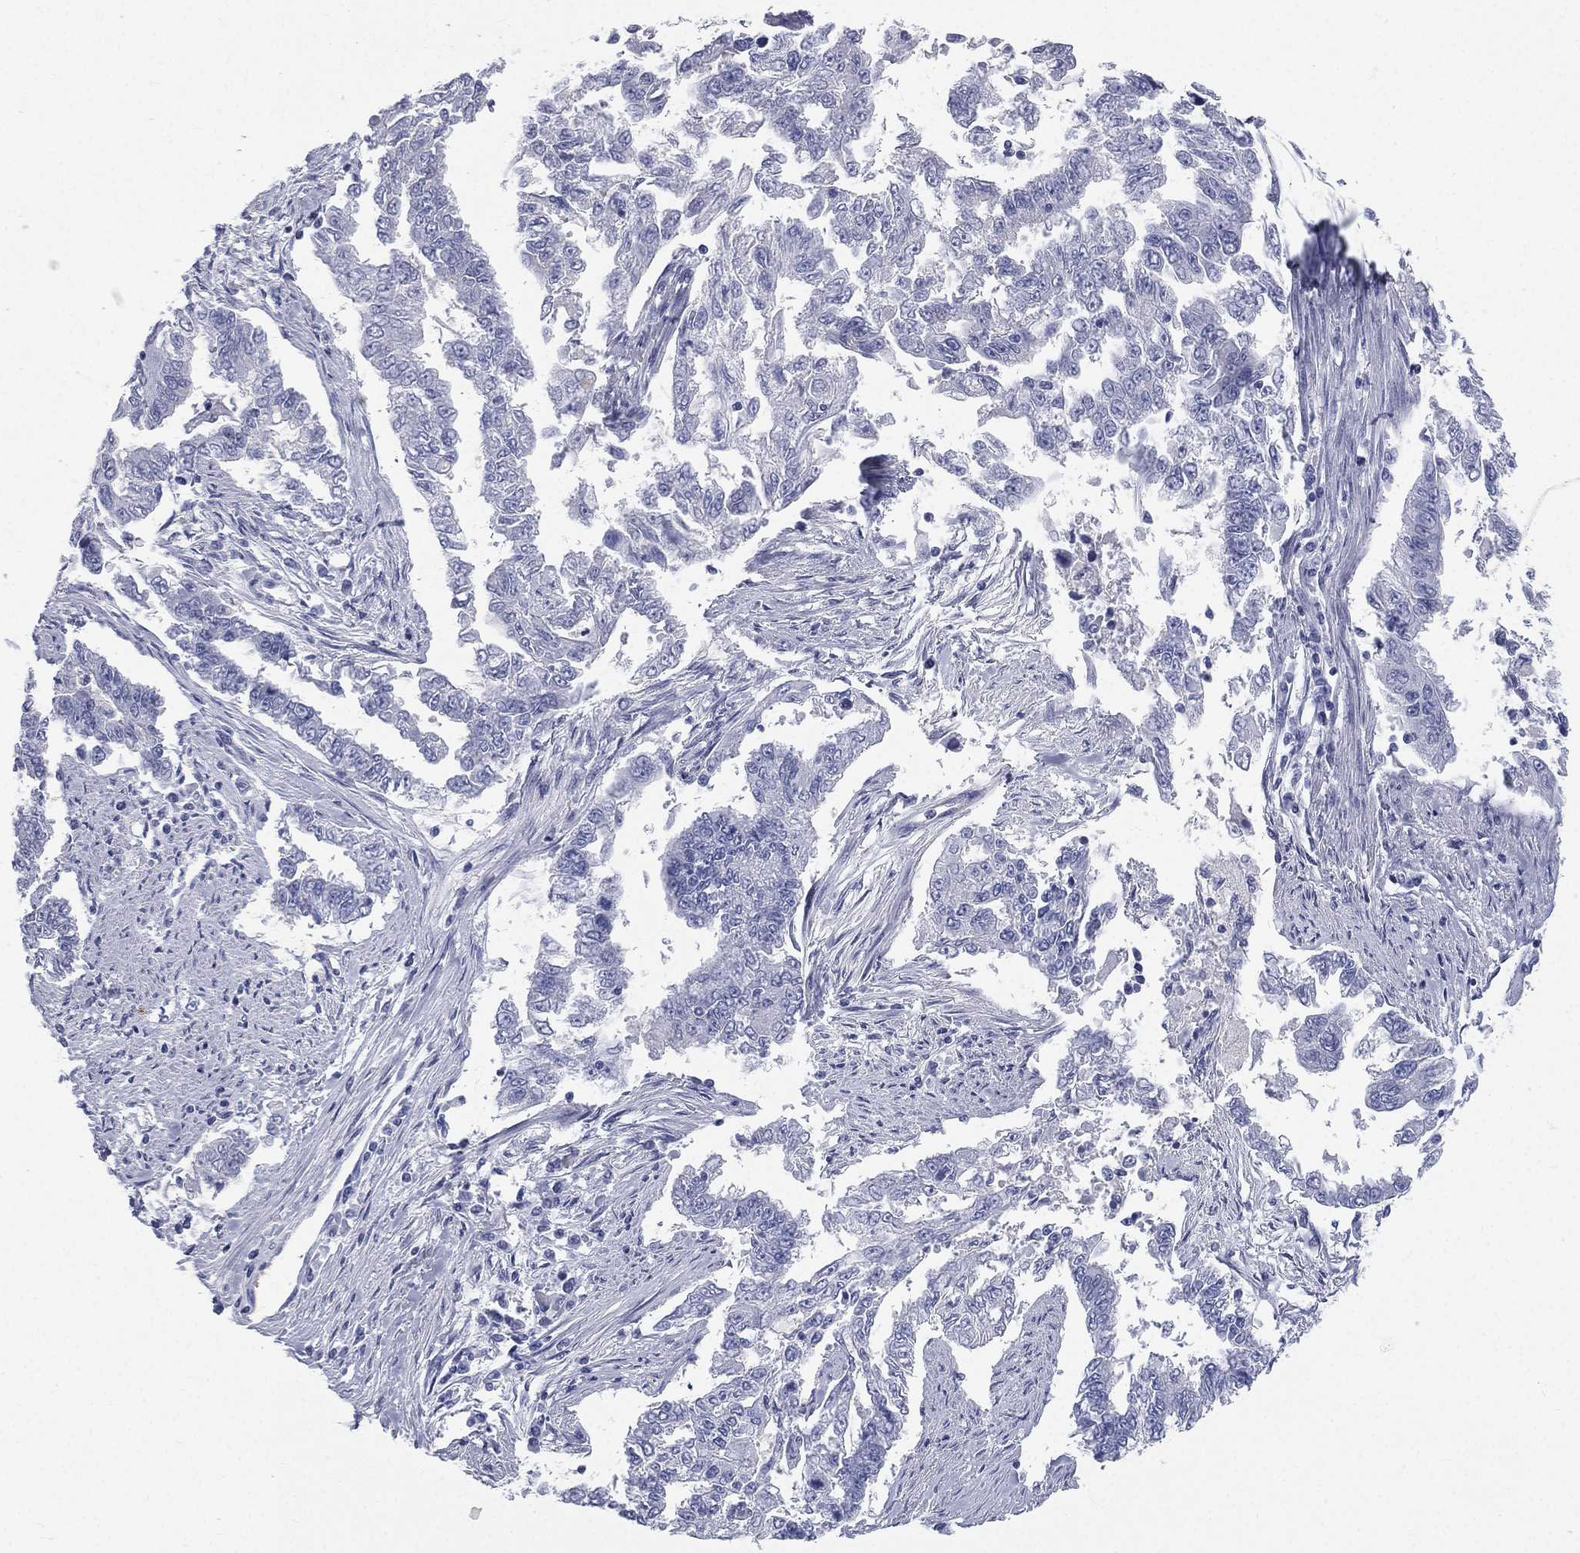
{"staining": {"intensity": "negative", "quantity": "none", "location": "none"}, "tissue": "endometrial cancer", "cell_type": "Tumor cells", "image_type": "cancer", "snomed": [{"axis": "morphology", "description": "Adenocarcinoma, NOS"}, {"axis": "topography", "description": "Uterus"}], "caption": "Micrograph shows no protein positivity in tumor cells of endometrial cancer tissue.", "gene": "HP", "patient": {"sex": "female", "age": 59}}